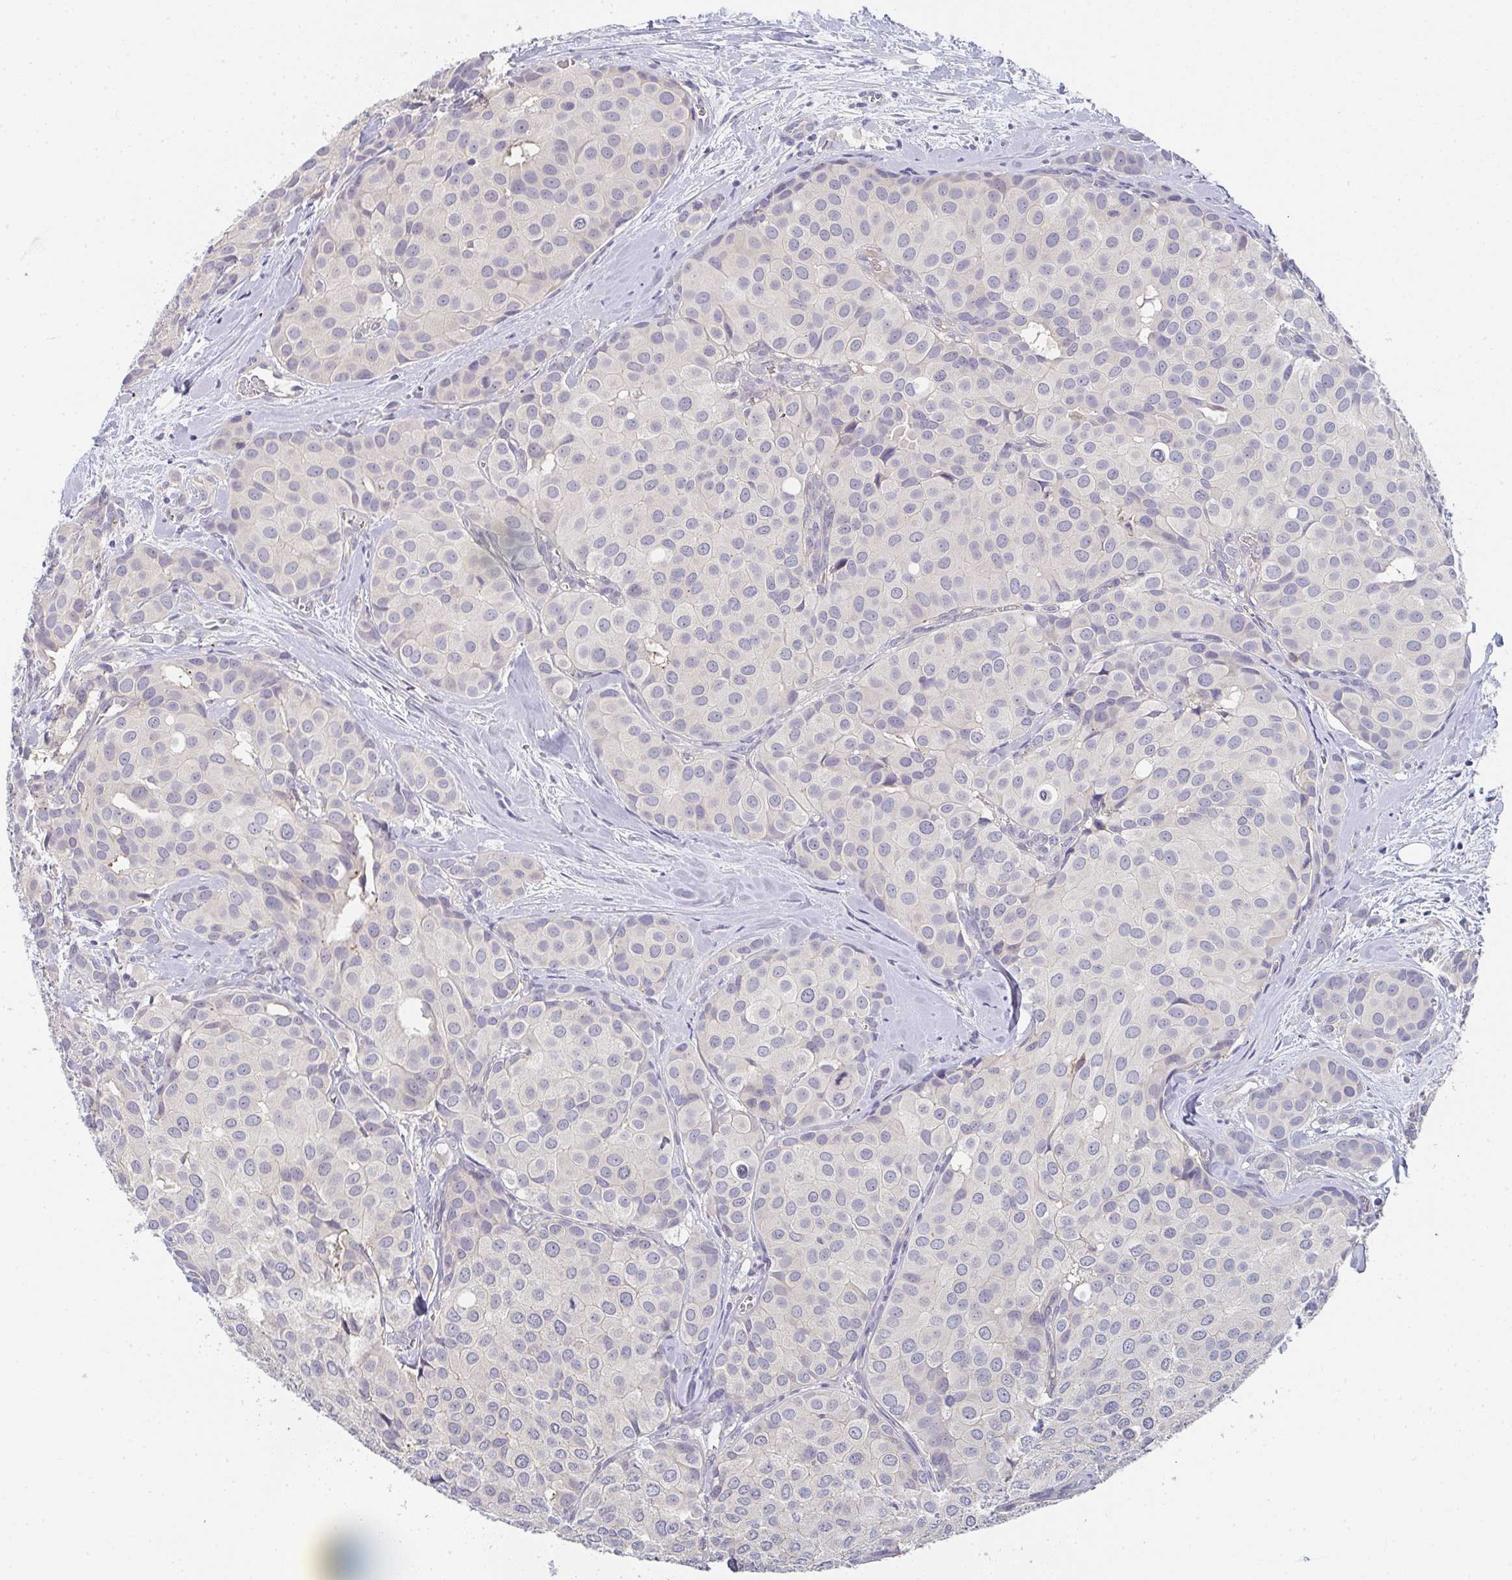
{"staining": {"intensity": "negative", "quantity": "none", "location": "none"}, "tissue": "breast cancer", "cell_type": "Tumor cells", "image_type": "cancer", "snomed": [{"axis": "morphology", "description": "Duct carcinoma"}, {"axis": "topography", "description": "Breast"}], "caption": "IHC micrograph of neoplastic tissue: breast cancer (invasive ductal carcinoma) stained with DAB demonstrates no significant protein positivity in tumor cells.", "gene": "CHMP5", "patient": {"sex": "female", "age": 70}}